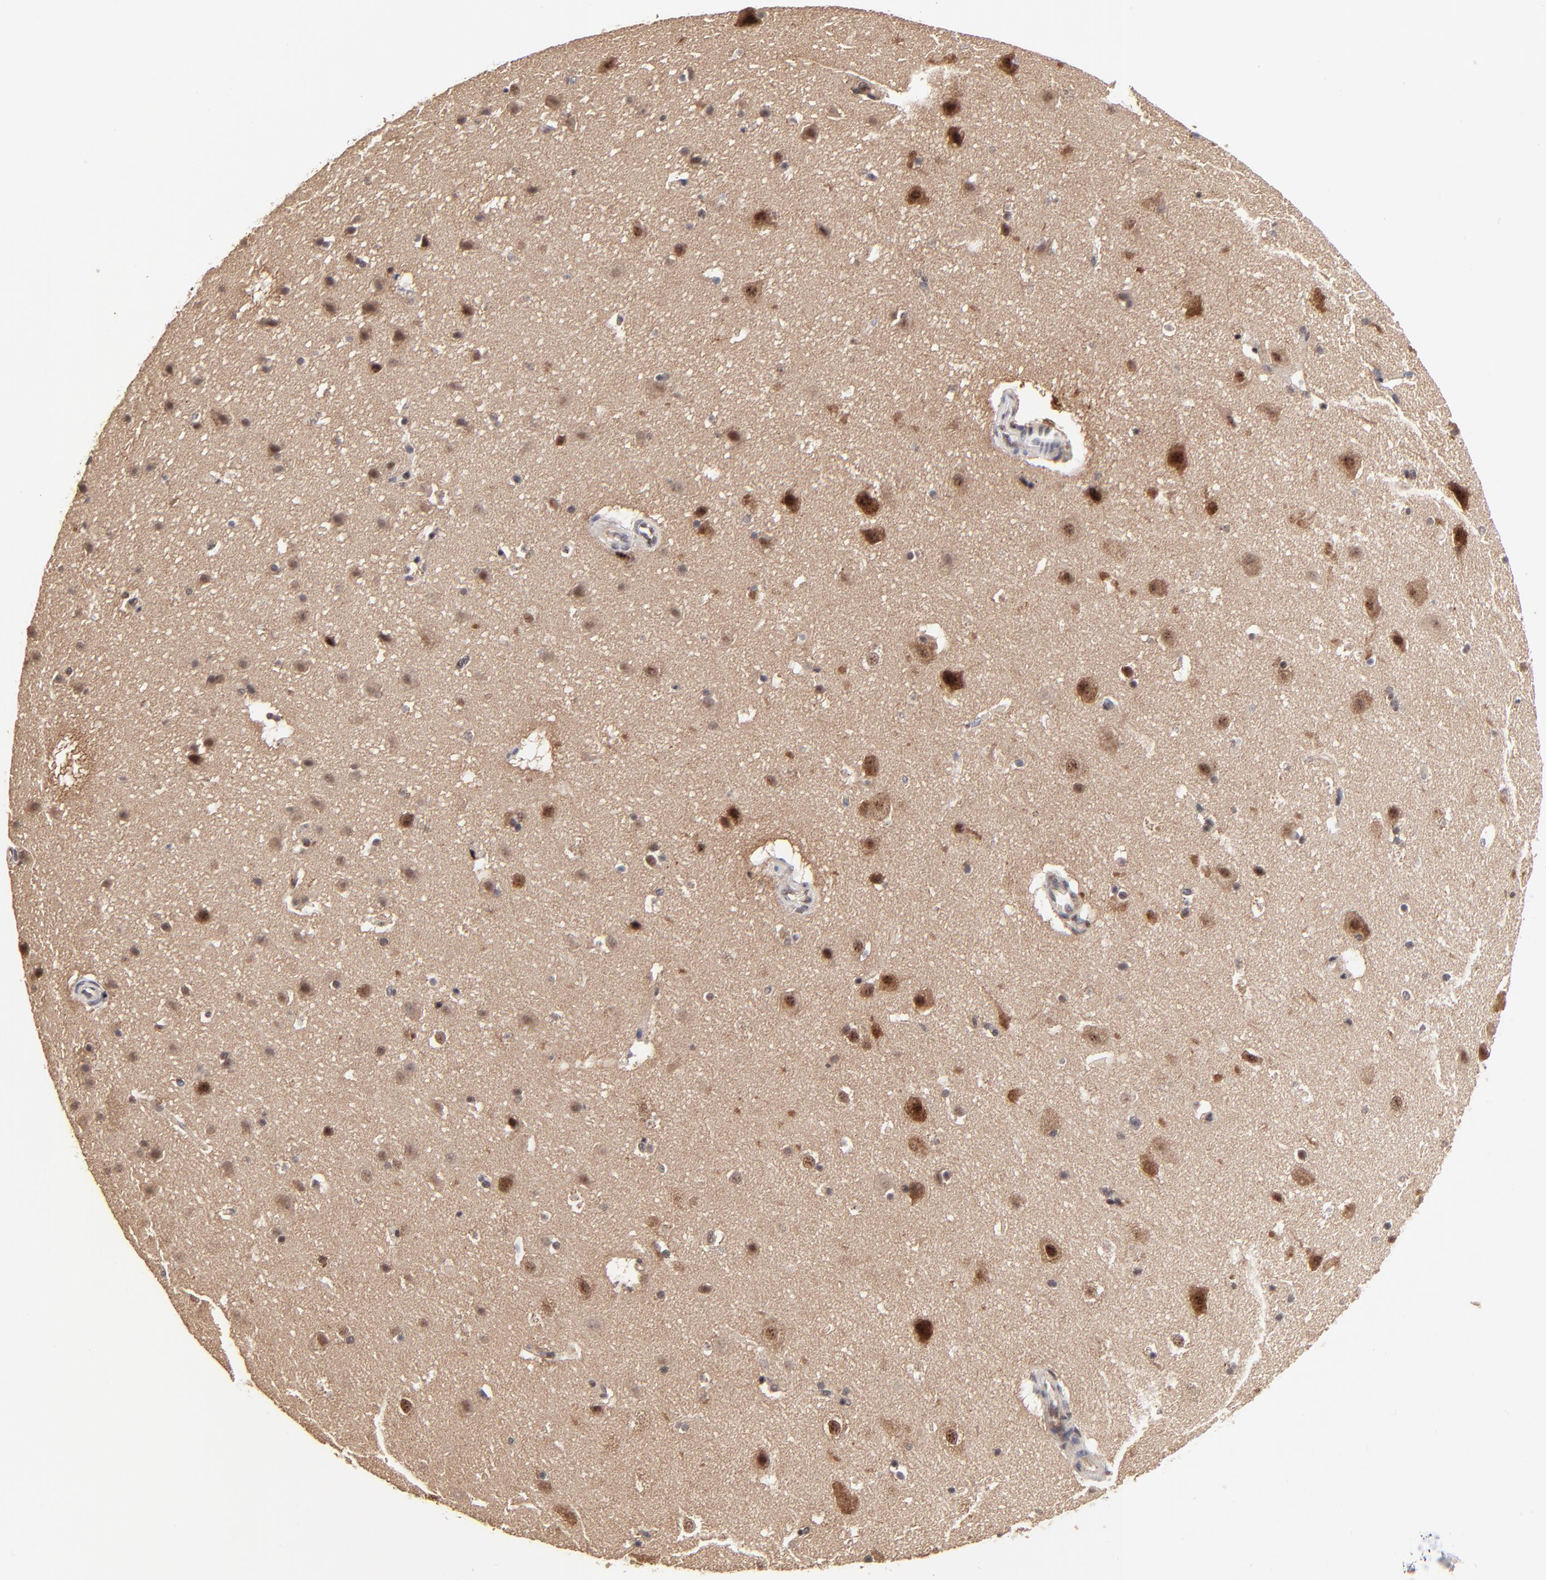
{"staining": {"intensity": "weak", "quantity": ">75%", "location": "cytoplasmic/membranous"}, "tissue": "cerebral cortex", "cell_type": "Endothelial cells", "image_type": "normal", "snomed": [{"axis": "morphology", "description": "Normal tissue, NOS"}, {"axis": "topography", "description": "Cerebral cortex"}], "caption": "Immunohistochemistry of benign human cerebral cortex displays low levels of weak cytoplasmic/membranous positivity in about >75% of endothelial cells.", "gene": "FRMD8", "patient": {"sex": "male", "age": 45}}